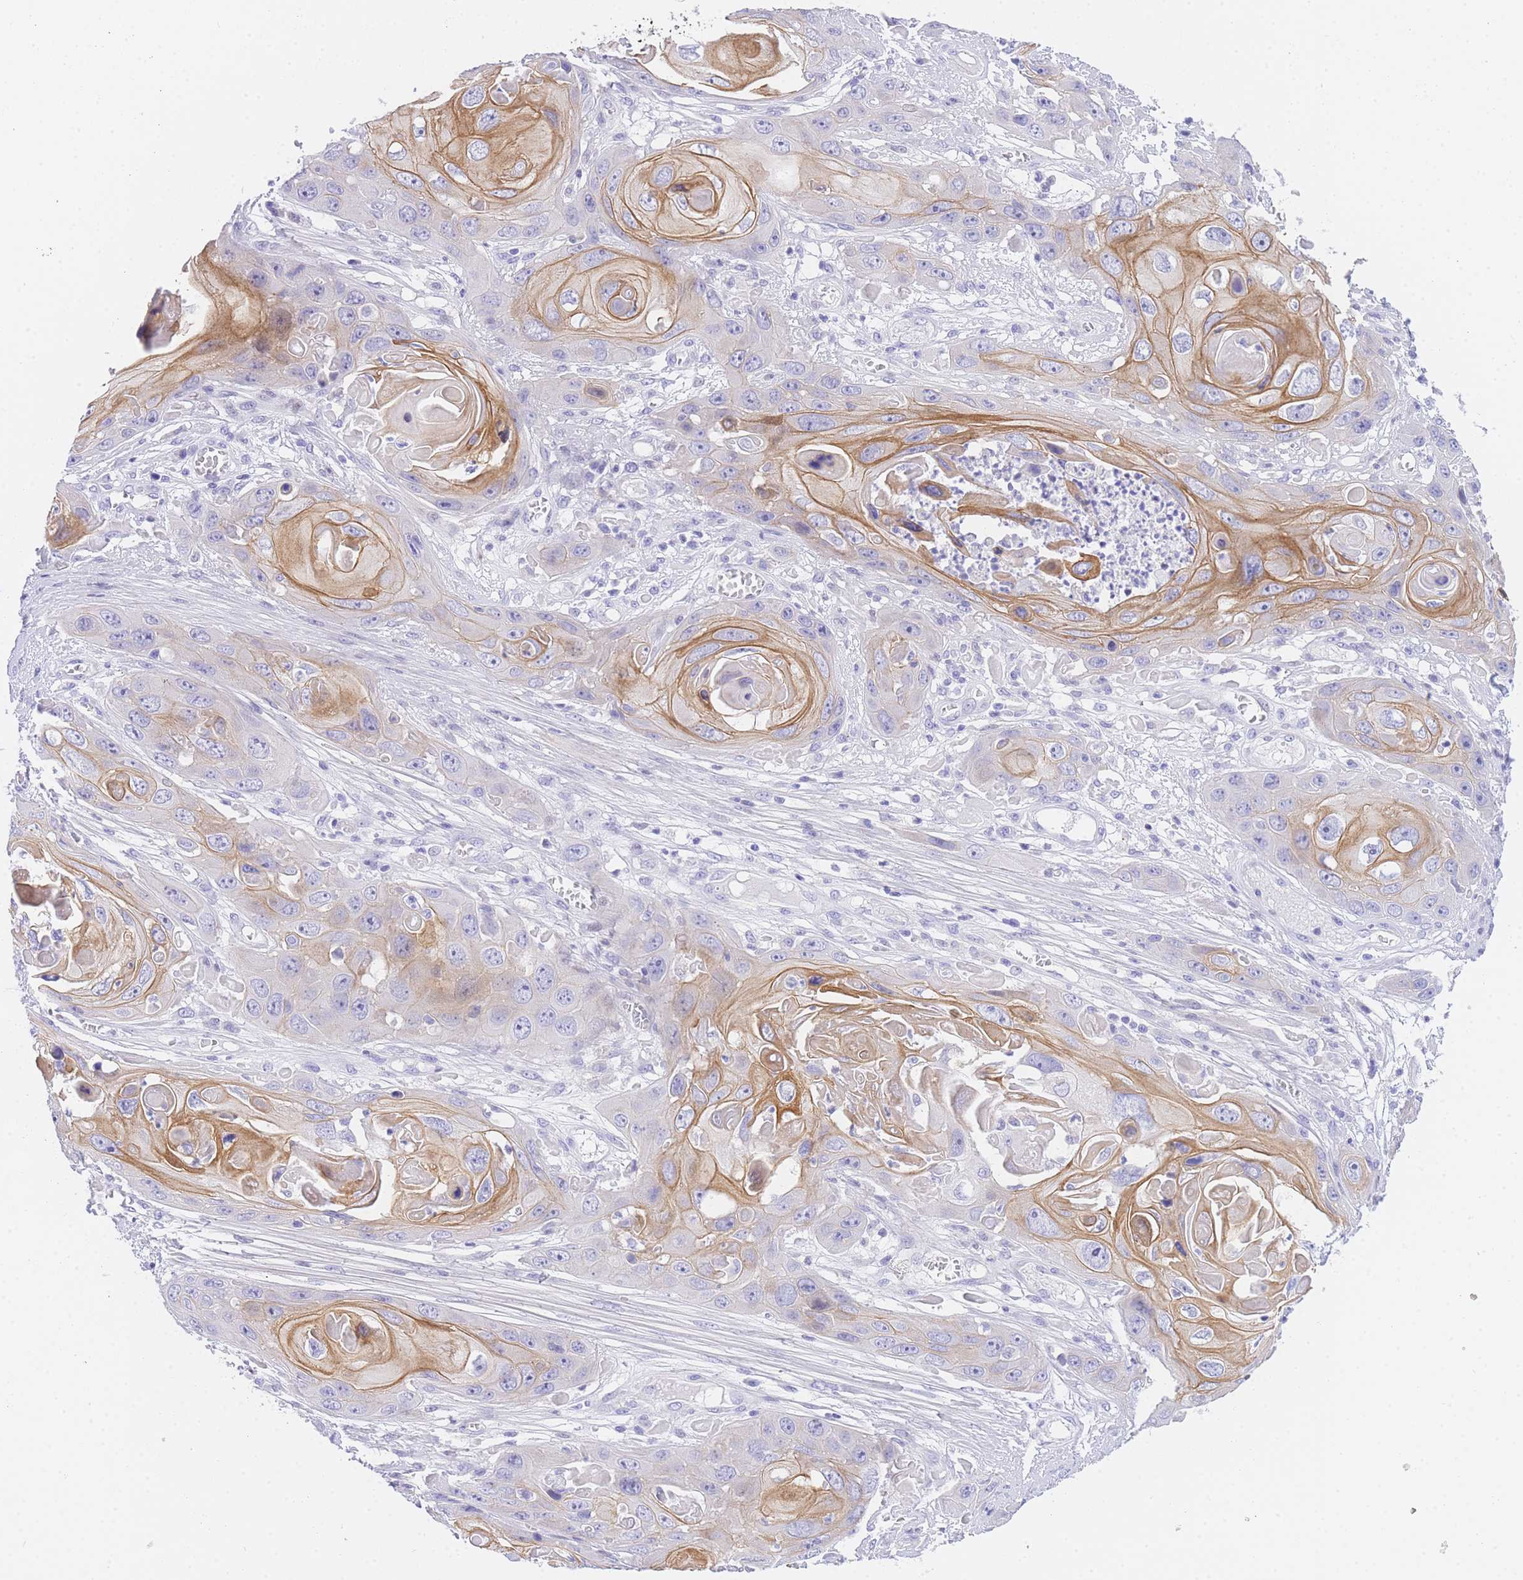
{"staining": {"intensity": "moderate", "quantity": "<25%", "location": "cytoplasmic/membranous"}, "tissue": "skin cancer", "cell_type": "Tumor cells", "image_type": "cancer", "snomed": [{"axis": "morphology", "description": "Squamous cell carcinoma, NOS"}, {"axis": "topography", "description": "Skin"}], "caption": "Brown immunohistochemical staining in skin cancer (squamous cell carcinoma) displays moderate cytoplasmic/membranous expression in approximately <25% of tumor cells. The protein of interest is stained brown, and the nuclei are stained in blue (DAB (3,3'-diaminobenzidine) IHC with brightfield microscopy, high magnification).", "gene": "TIFAB", "patient": {"sex": "male", "age": 55}}